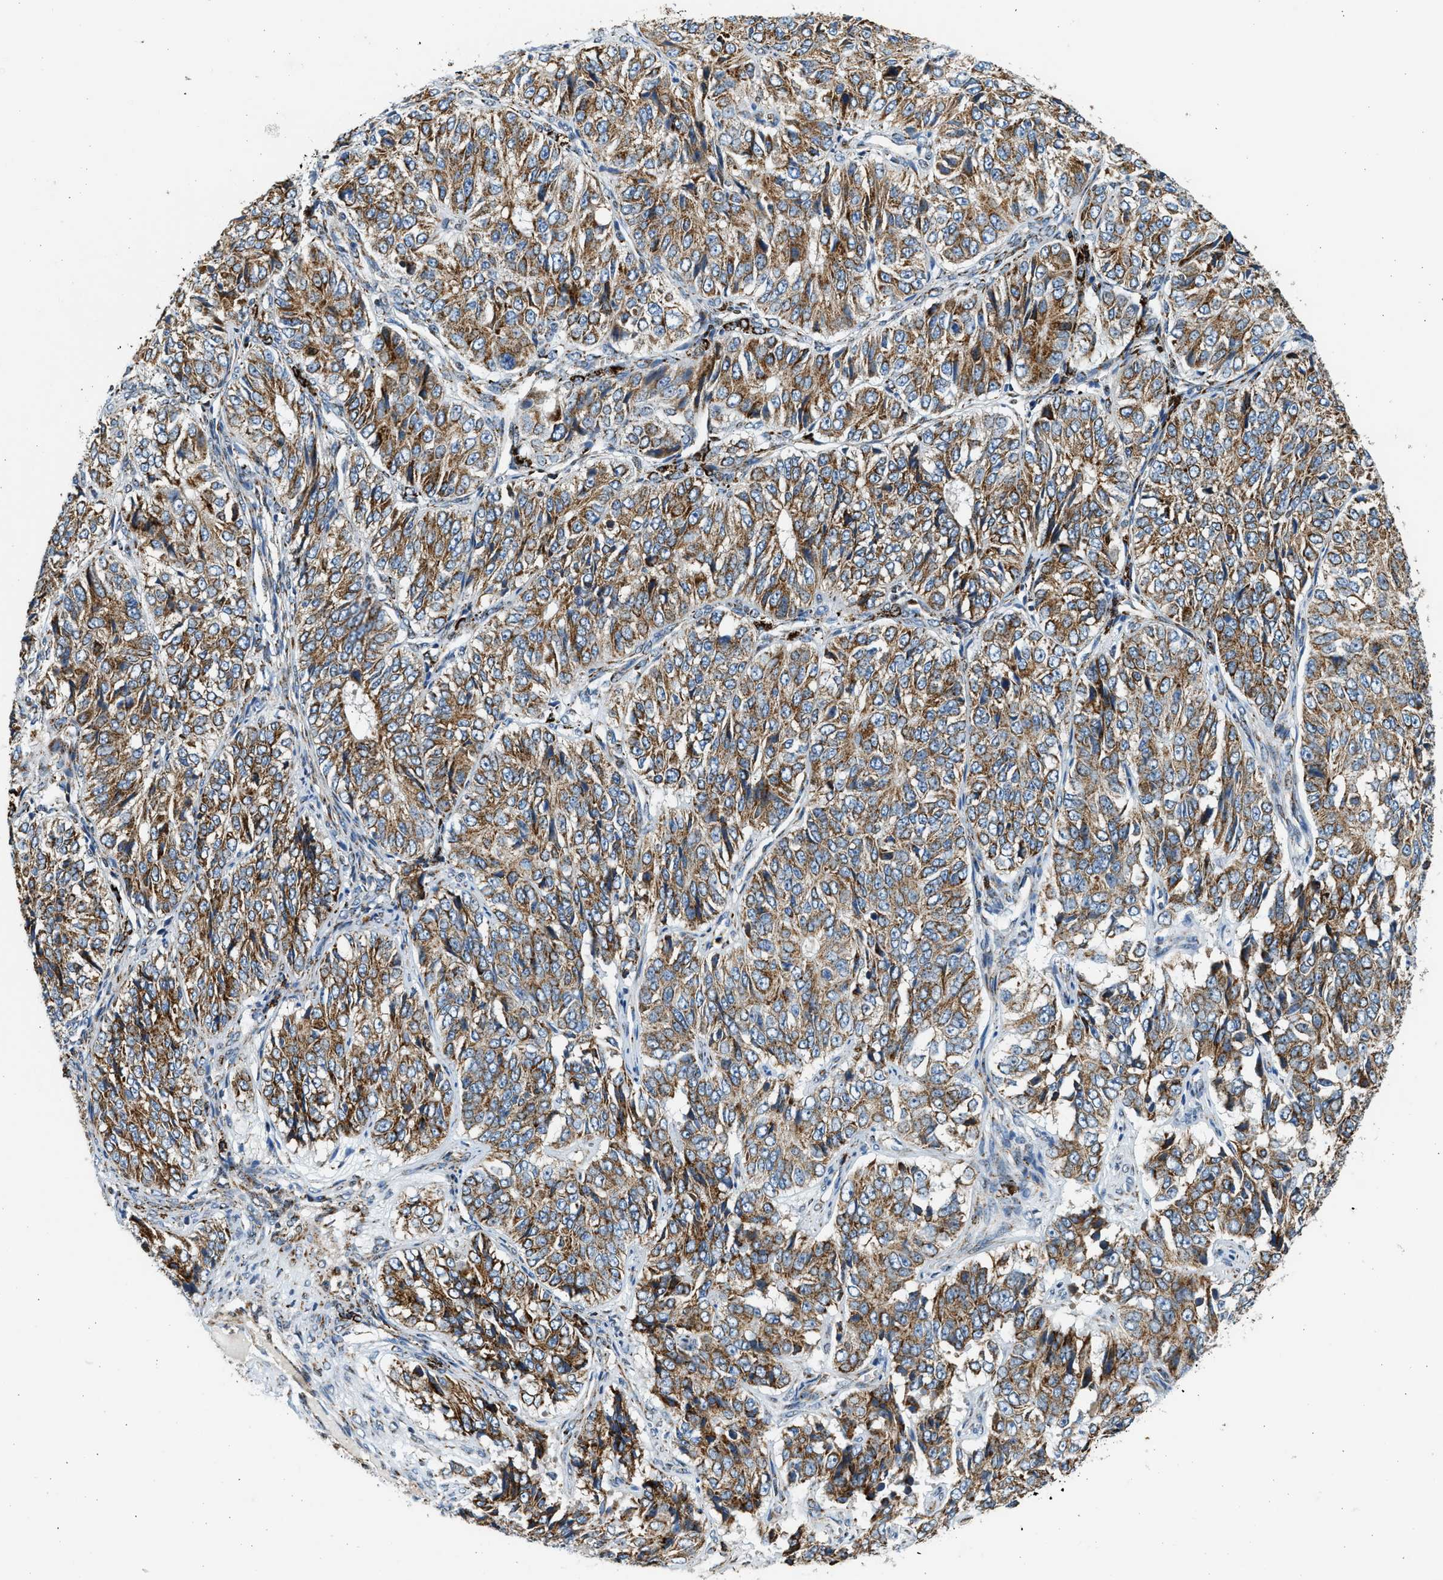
{"staining": {"intensity": "moderate", "quantity": ">75%", "location": "cytoplasmic/membranous"}, "tissue": "ovarian cancer", "cell_type": "Tumor cells", "image_type": "cancer", "snomed": [{"axis": "morphology", "description": "Carcinoma, endometroid"}, {"axis": "topography", "description": "Ovary"}], "caption": "The immunohistochemical stain shows moderate cytoplasmic/membranous expression in tumor cells of ovarian endometroid carcinoma tissue.", "gene": "KCNMB3", "patient": {"sex": "female", "age": 51}}